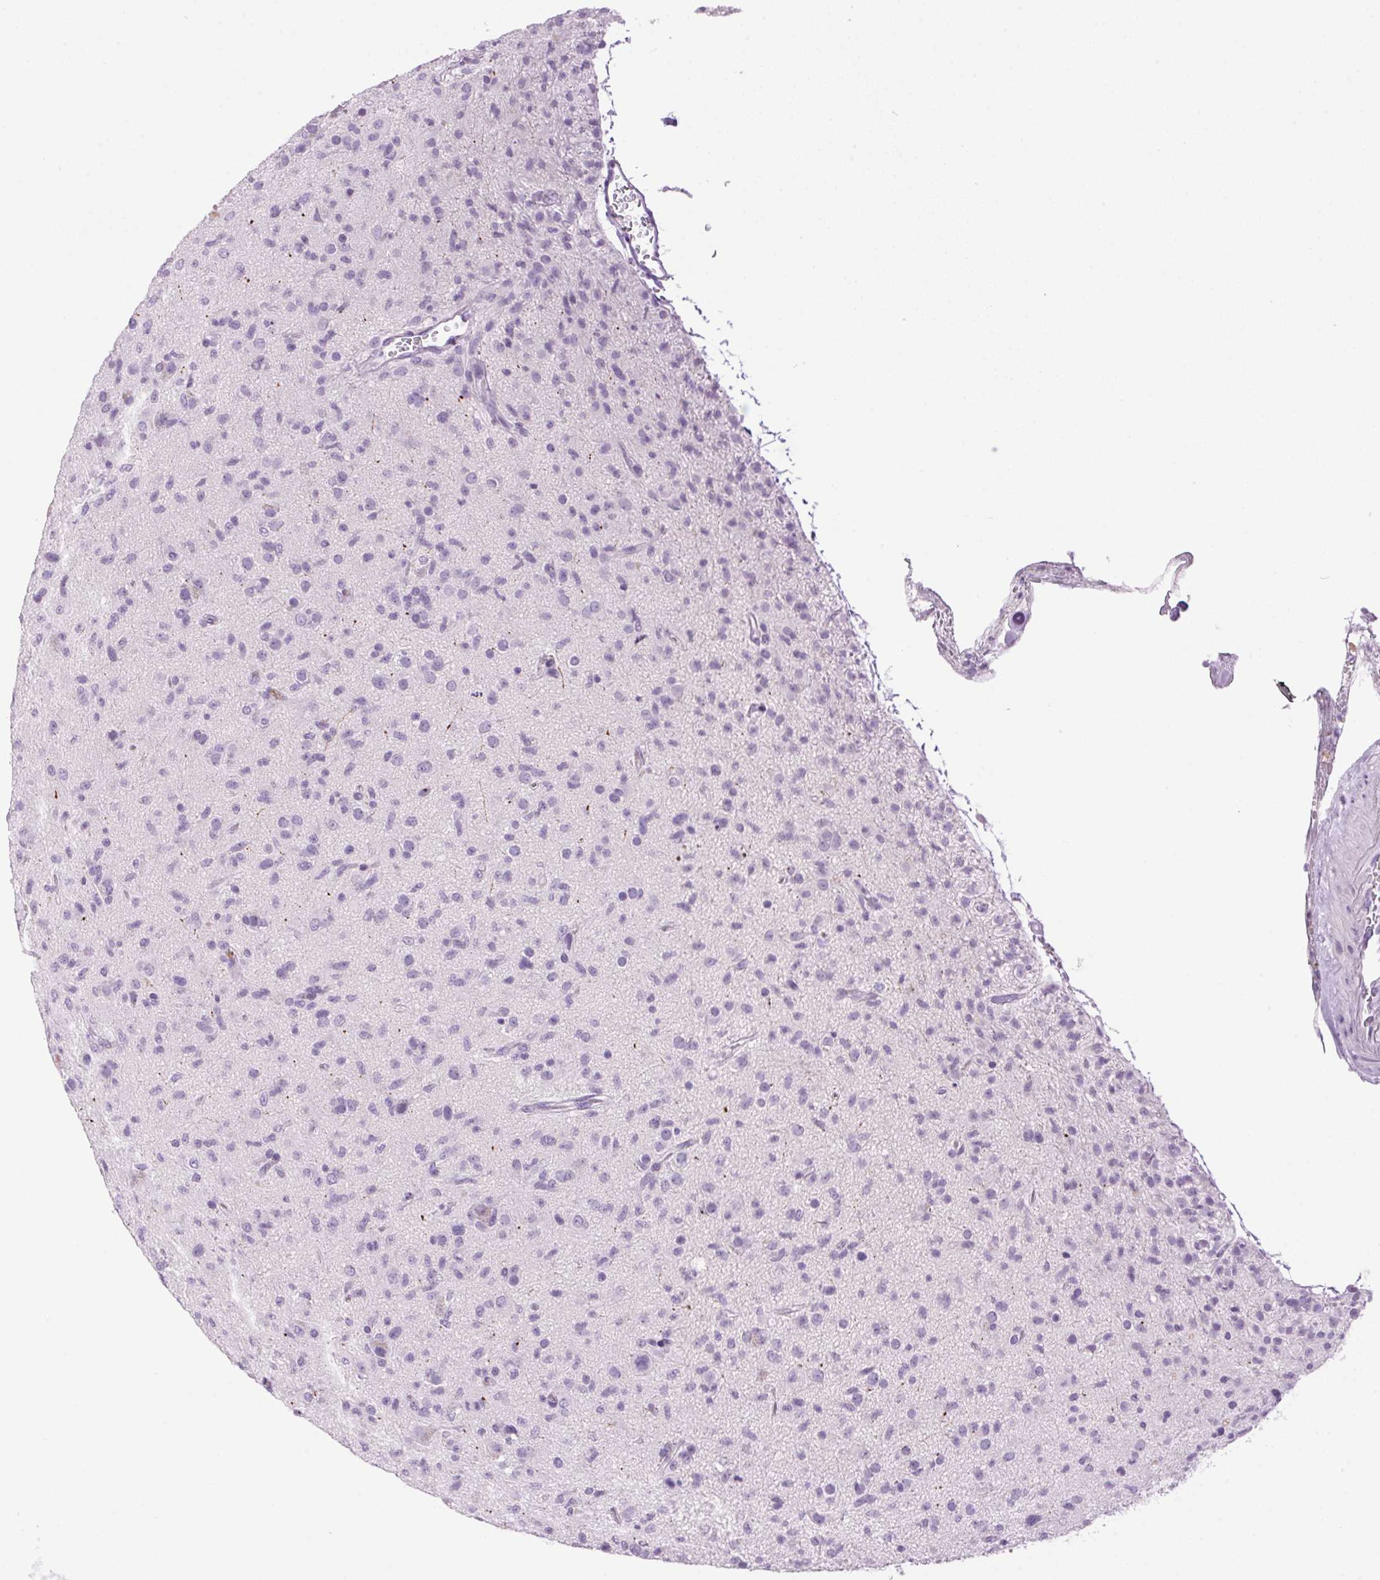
{"staining": {"intensity": "negative", "quantity": "none", "location": "none"}, "tissue": "glioma", "cell_type": "Tumor cells", "image_type": "cancer", "snomed": [{"axis": "morphology", "description": "Glioma, malignant, Low grade"}, {"axis": "topography", "description": "Brain"}], "caption": "Tumor cells are negative for brown protein staining in glioma.", "gene": "TMEM88B", "patient": {"sex": "male", "age": 65}}